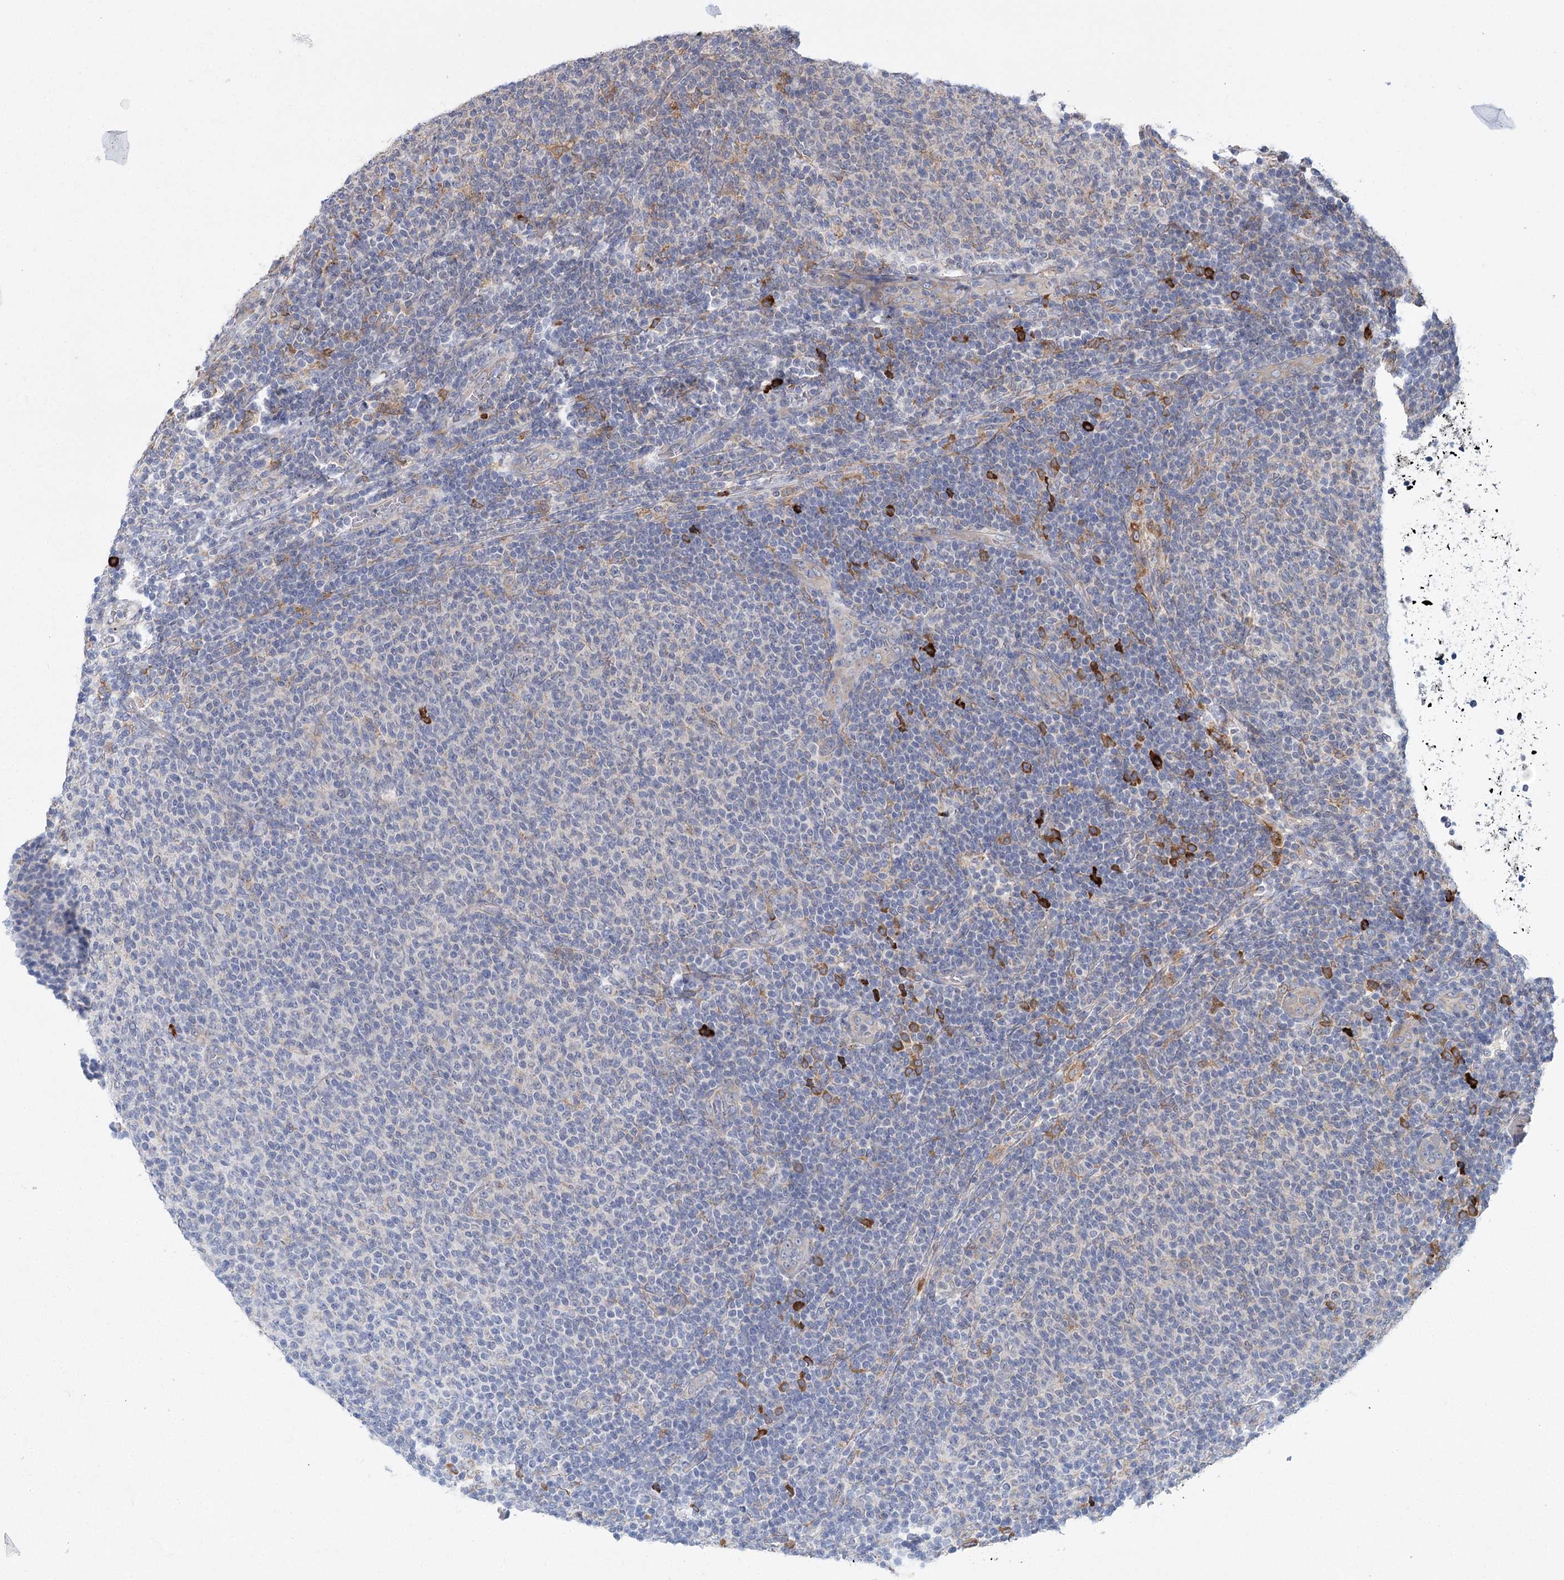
{"staining": {"intensity": "negative", "quantity": "none", "location": "none"}, "tissue": "lymphoma", "cell_type": "Tumor cells", "image_type": "cancer", "snomed": [{"axis": "morphology", "description": "Malignant lymphoma, non-Hodgkin's type, Low grade"}, {"axis": "topography", "description": "Lymph node"}], "caption": "Immunohistochemical staining of human lymphoma exhibits no significant staining in tumor cells. The staining is performed using DAB (3,3'-diaminobenzidine) brown chromogen with nuclei counter-stained in using hematoxylin.", "gene": "METTL24", "patient": {"sex": "male", "age": 66}}